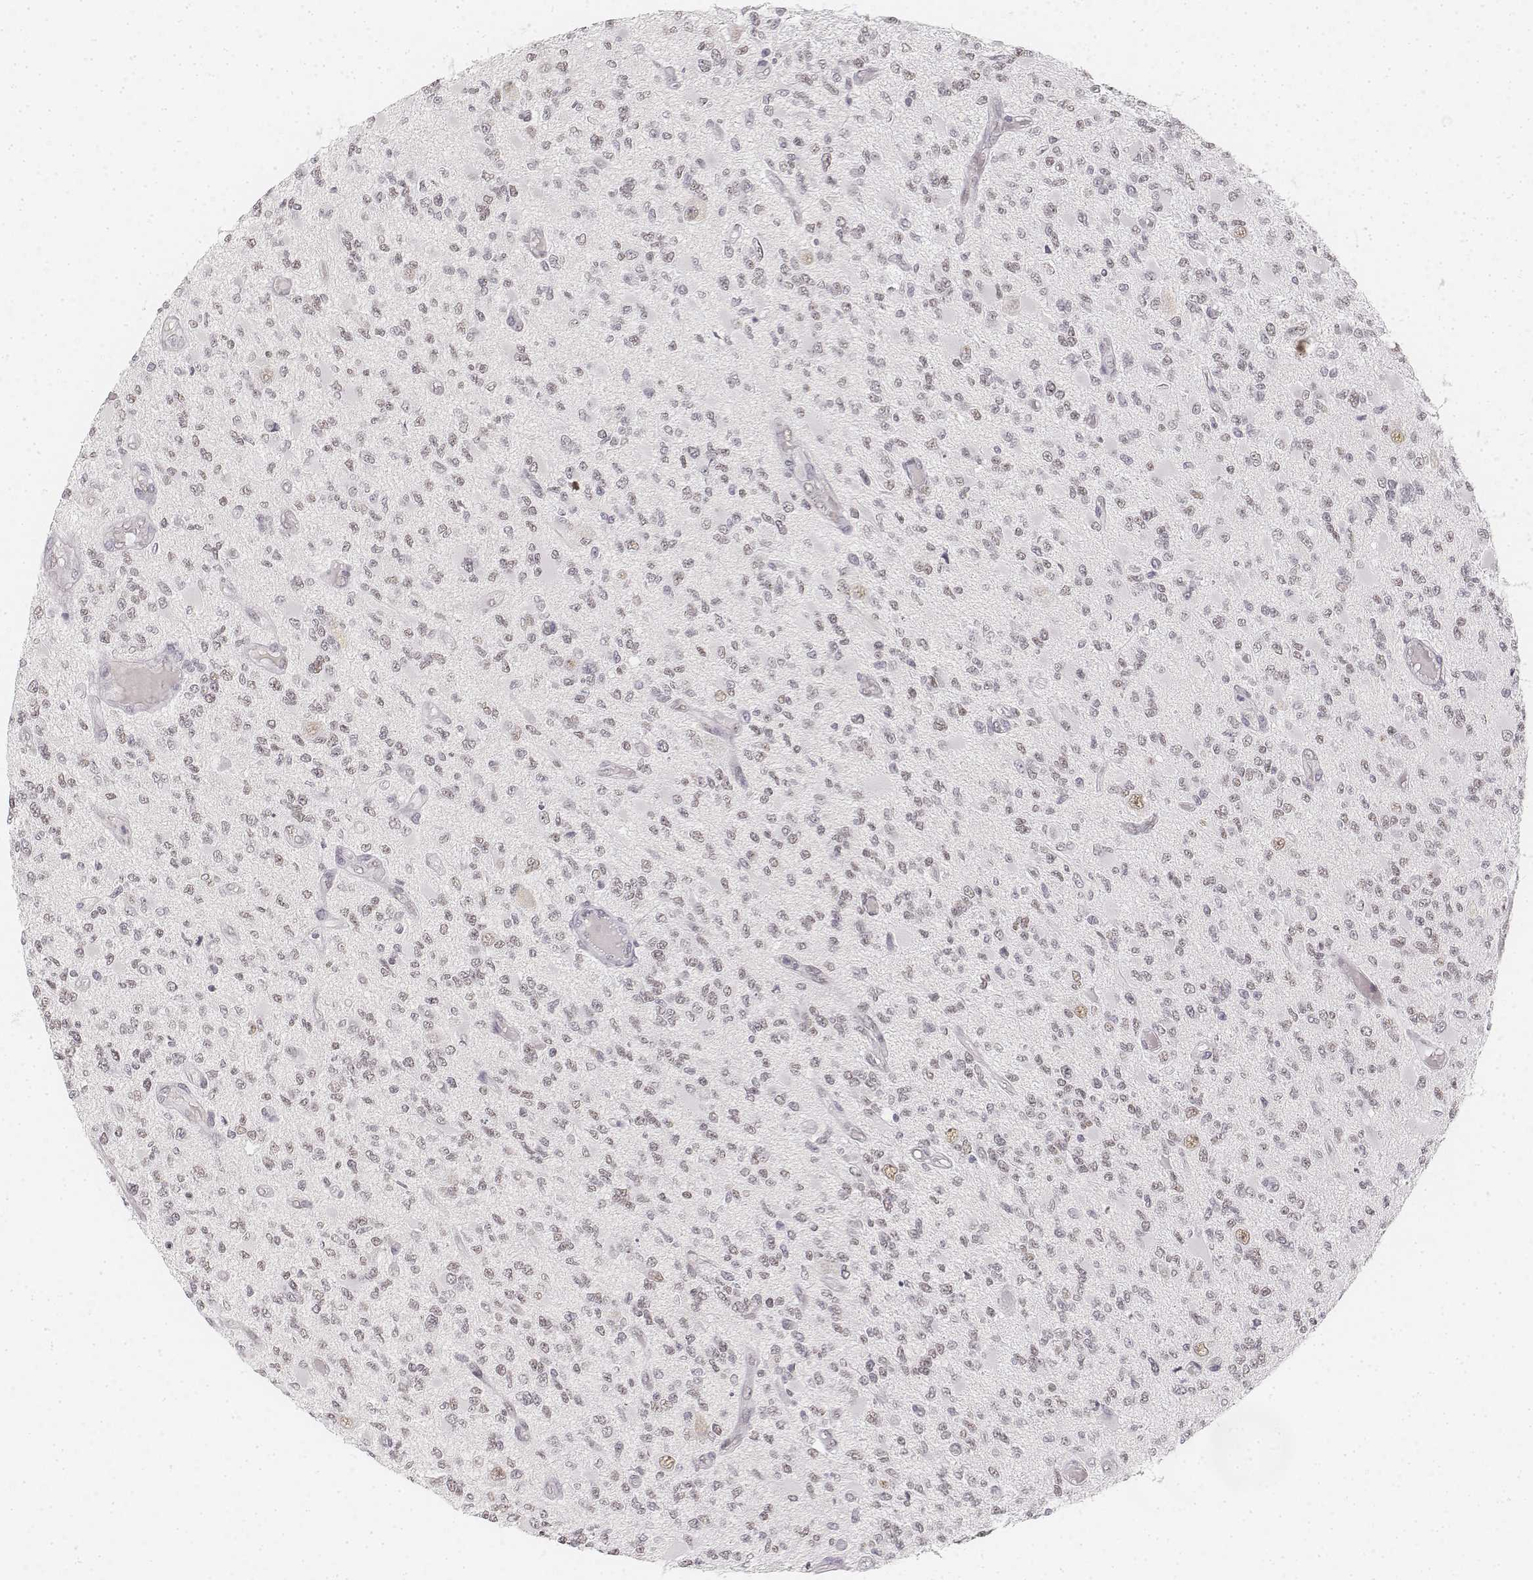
{"staining": {"intensity": "negative", "quantity": "none", "location": "none"}, "tissue": "glioma", "cell_type": "Tumor cells", "image_type": "cancer", "snomed": [{"axis": "morphology", "description": "Glioma, malignant, High grade"}, {"axis": "topography", "description": "Brain"}], "caption": "DAB (3,3'-diaminobenzidine) immunohistochemical staining of high-grade glioma (malignant) reveals no significant positivity in tumor cells. (Immunohistochemistry (ihc), brightfield microscopy, high magnification).", "gene": "KRTAP2-1", "patient": {"sex": "female", "age": 63}}